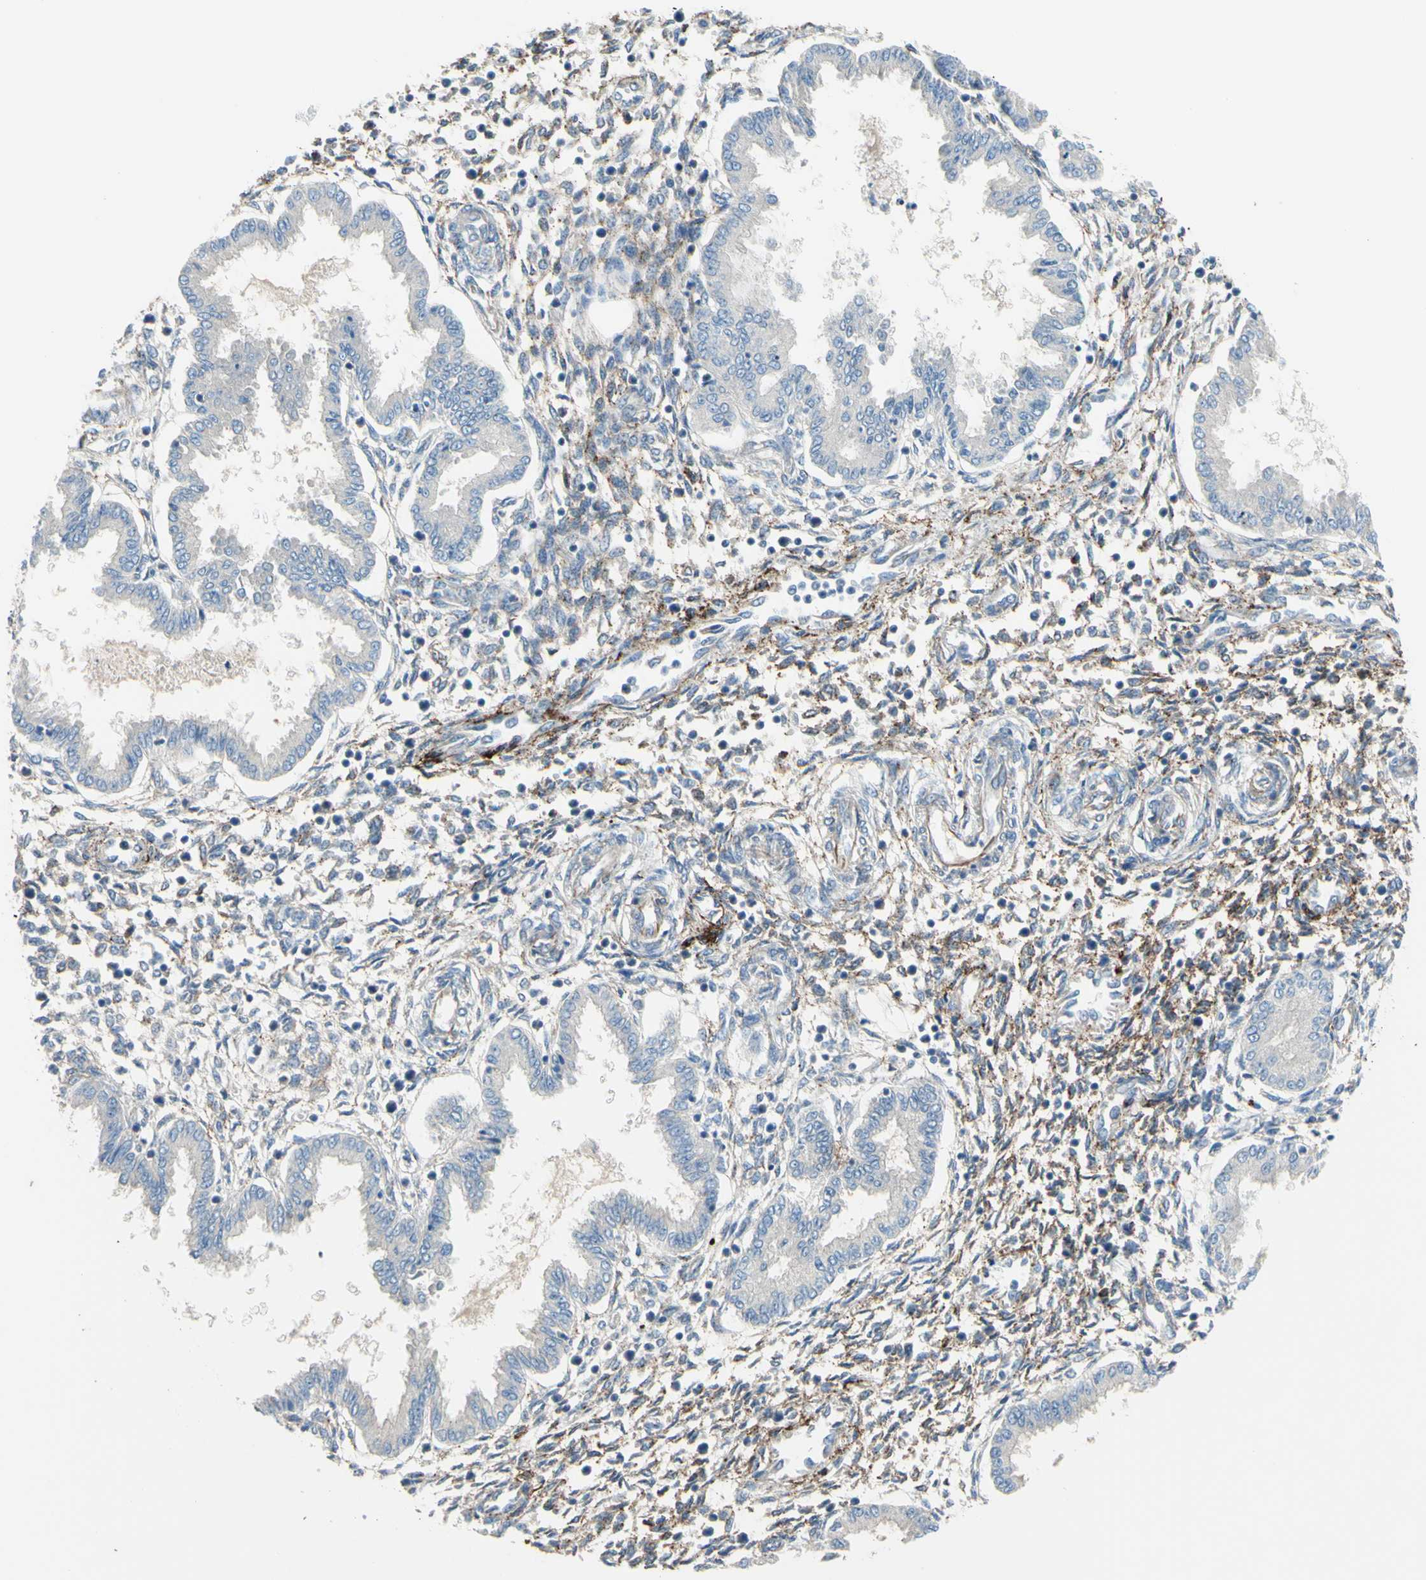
{"staining": {"intensity": "weak", "quantity": "25%-75%", "location": "cytoplasmic/membranous"}, "tissue": "endometrium", "cell_type": "Cells in endometrial stroma", "image_type": "normal", "snomed": [{"axis": "morphology", "description": "Normal tissue, NOS"}, {"axis": "topography", "description": "Endometrium"}], "caption": "Immunohistochemistry (IHC) histopathology image of normal endometrium: human endometrium stained using immunohistochemistry (IHC) exhibits low levels of weak protein expression localized specifically in the cytoplasmic/membranous of cells in endometrial stroma, appearing as a cytoplasmic/membranous brown color.", "gene": "TRAF2", "patient": {"sex": "female", "age": 33}}